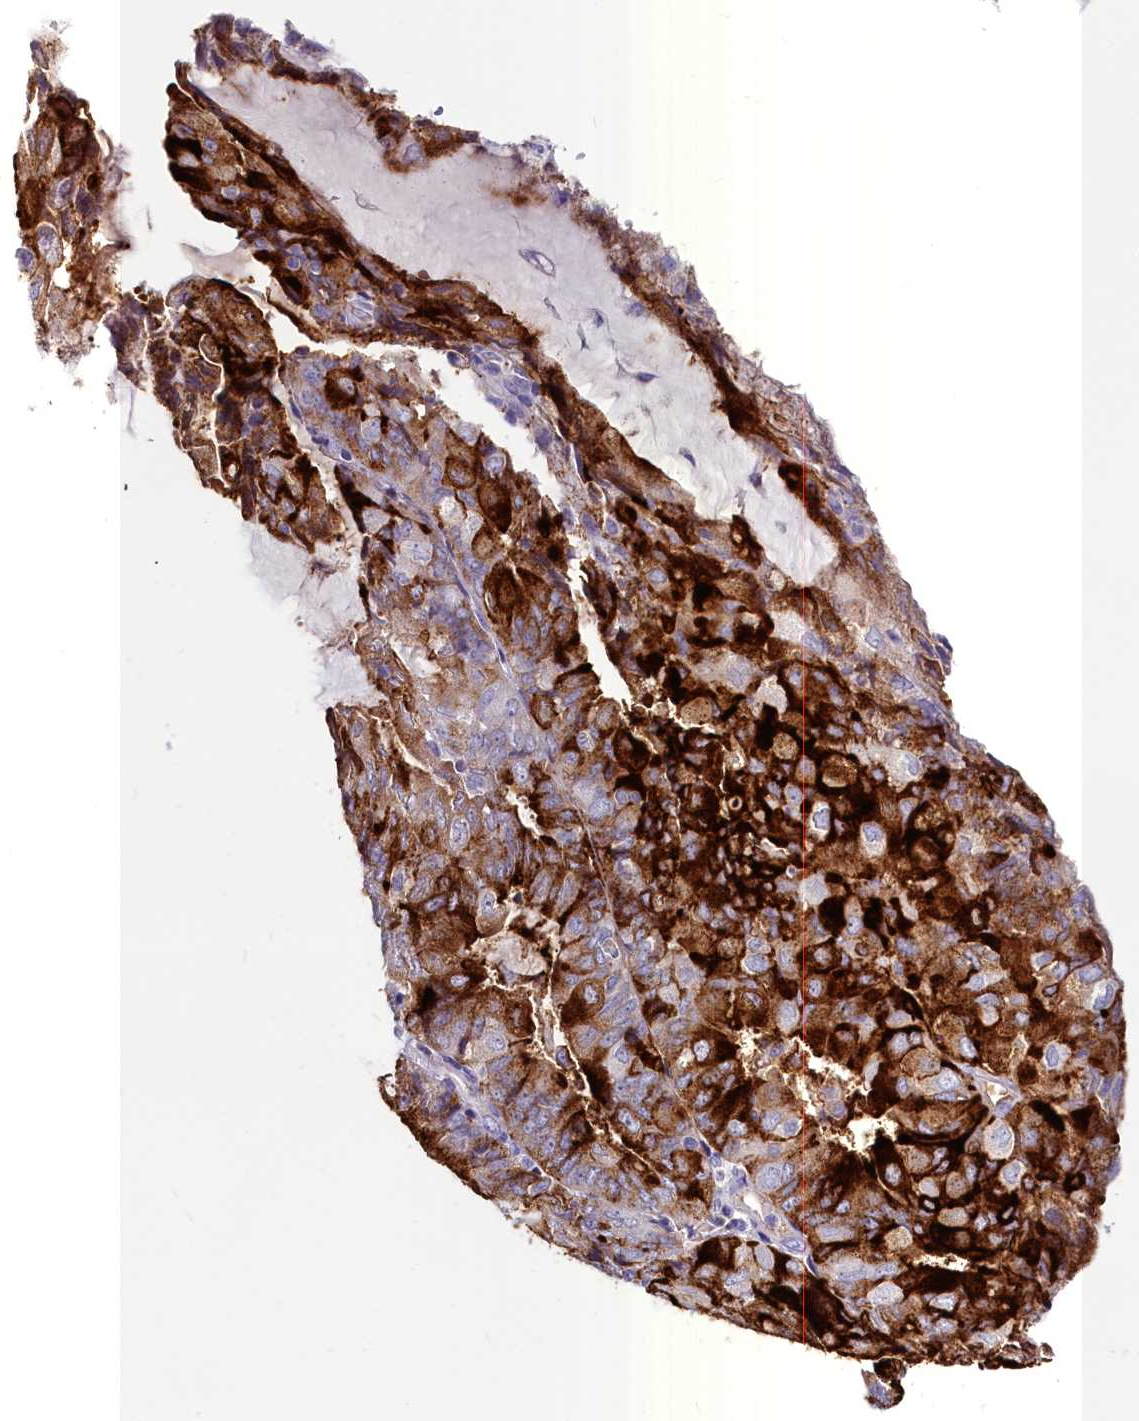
{"staining": {"intensity": "strong", "quantity": ">75%", "location": "cytoplasmic/membranous"}, "tissue": "endometrial cancer", "cell_type": "Tumor cells", "image_type": "cancer", "snomed": [{"axis": "morphology", "description": "Adenocarcinoma, NOS"}, {"axis": "topography", "description": "Endometrium"}], "caption": "Endometrial adenocarcinoma stained with IHC shows strong cytoplasmic/membranous positivity in approximately >75% of tumor cells.", "gene": "INSC", "patient": {"sex": "female", "age": 81}}